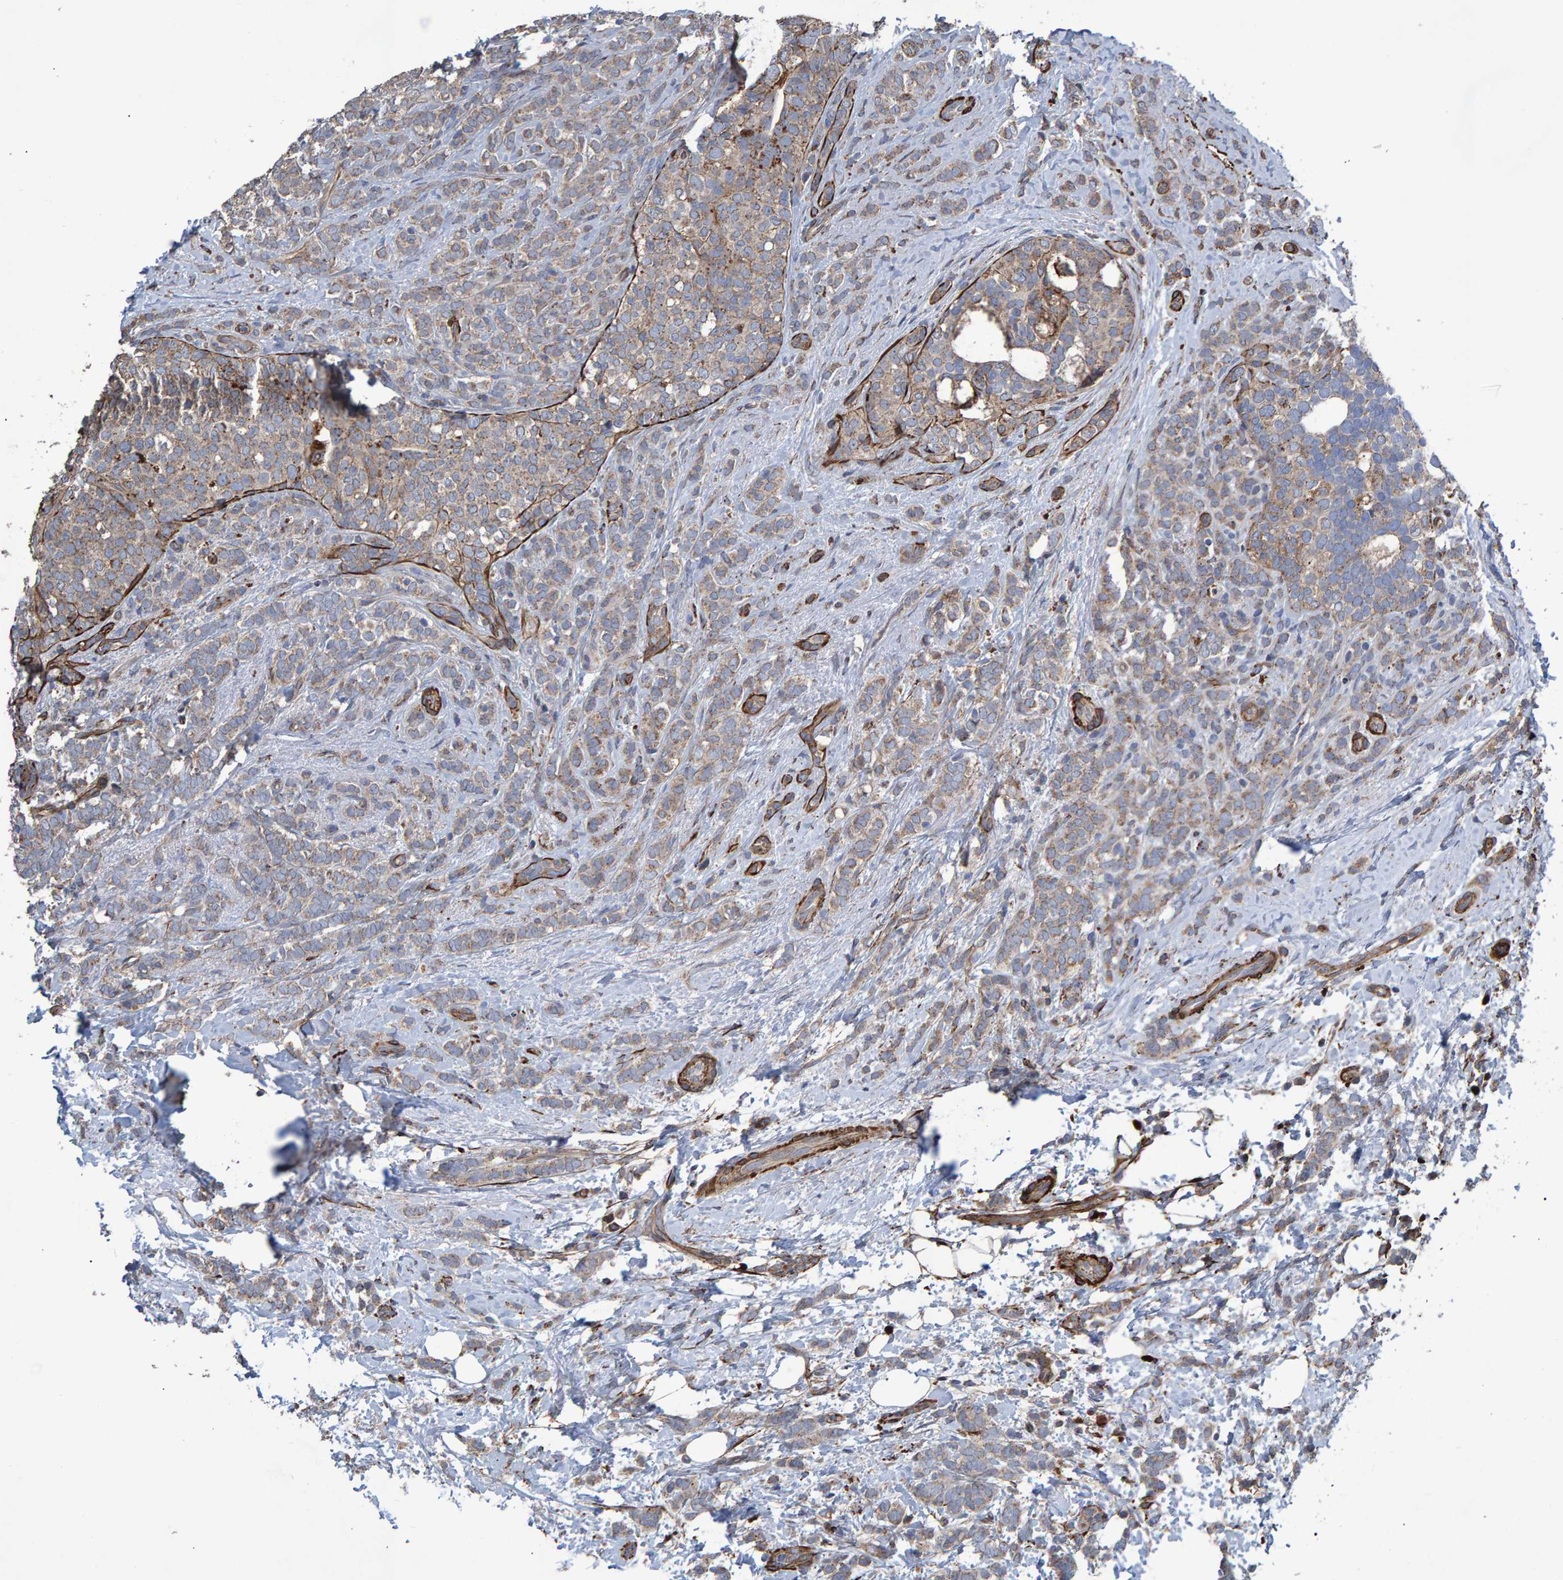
{"staining": {"intensity": "weak", "quantity": ">75%", "location": "cytoplasmic/membranous"}, "tissue": "breast cancer", "cell_type": "Tumor cells", "image_type": "cancer", "snomed": [{"axis": "morphology", "description": "Lobular carcinoma"}, {"axis": "topography", "description": "Breast"}], "caption": "IHC of lobular carcinoma (breast) displays low levels of weak cytoplasmic/membranous expression in approximately >75% of tumor cells. (Brightfield microscopy of DAB IHC at high magnification).", "gene": "SLIT2", "patient": {"sex": "female", "age": 50}}